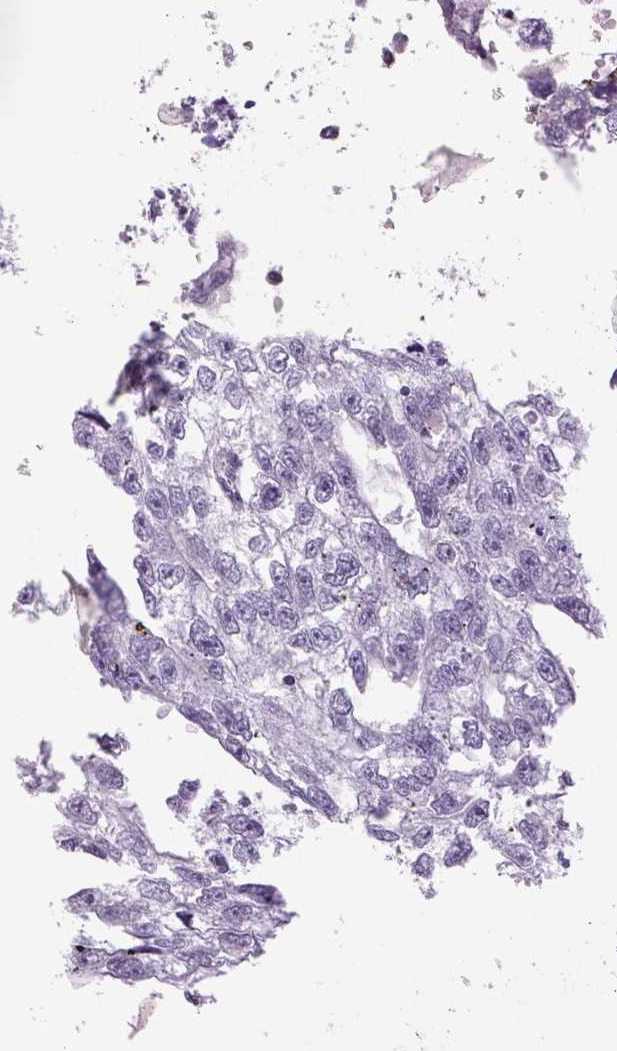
{"staining": {"intensity": "negative", "quantity": "none", "location": "none"}, "tissue": "testis cancer", "cell_type": "Tumor cells", "image_type": "cancer", "snomed": [{"axis": "morphology", "description": "Carcinoma, Embryonal, NOS"}, {"axis": "morphology", "description": "Teratoma, malignant, NOS"}, {"axis": "topography", "description": "Testis"}], "caption": "An image of embryonal carcinoma (testis) stained for a protein displays no brown staining in tumor cells.", "gene": "DBH", "patient": {"sex": "male", "age": 44}}